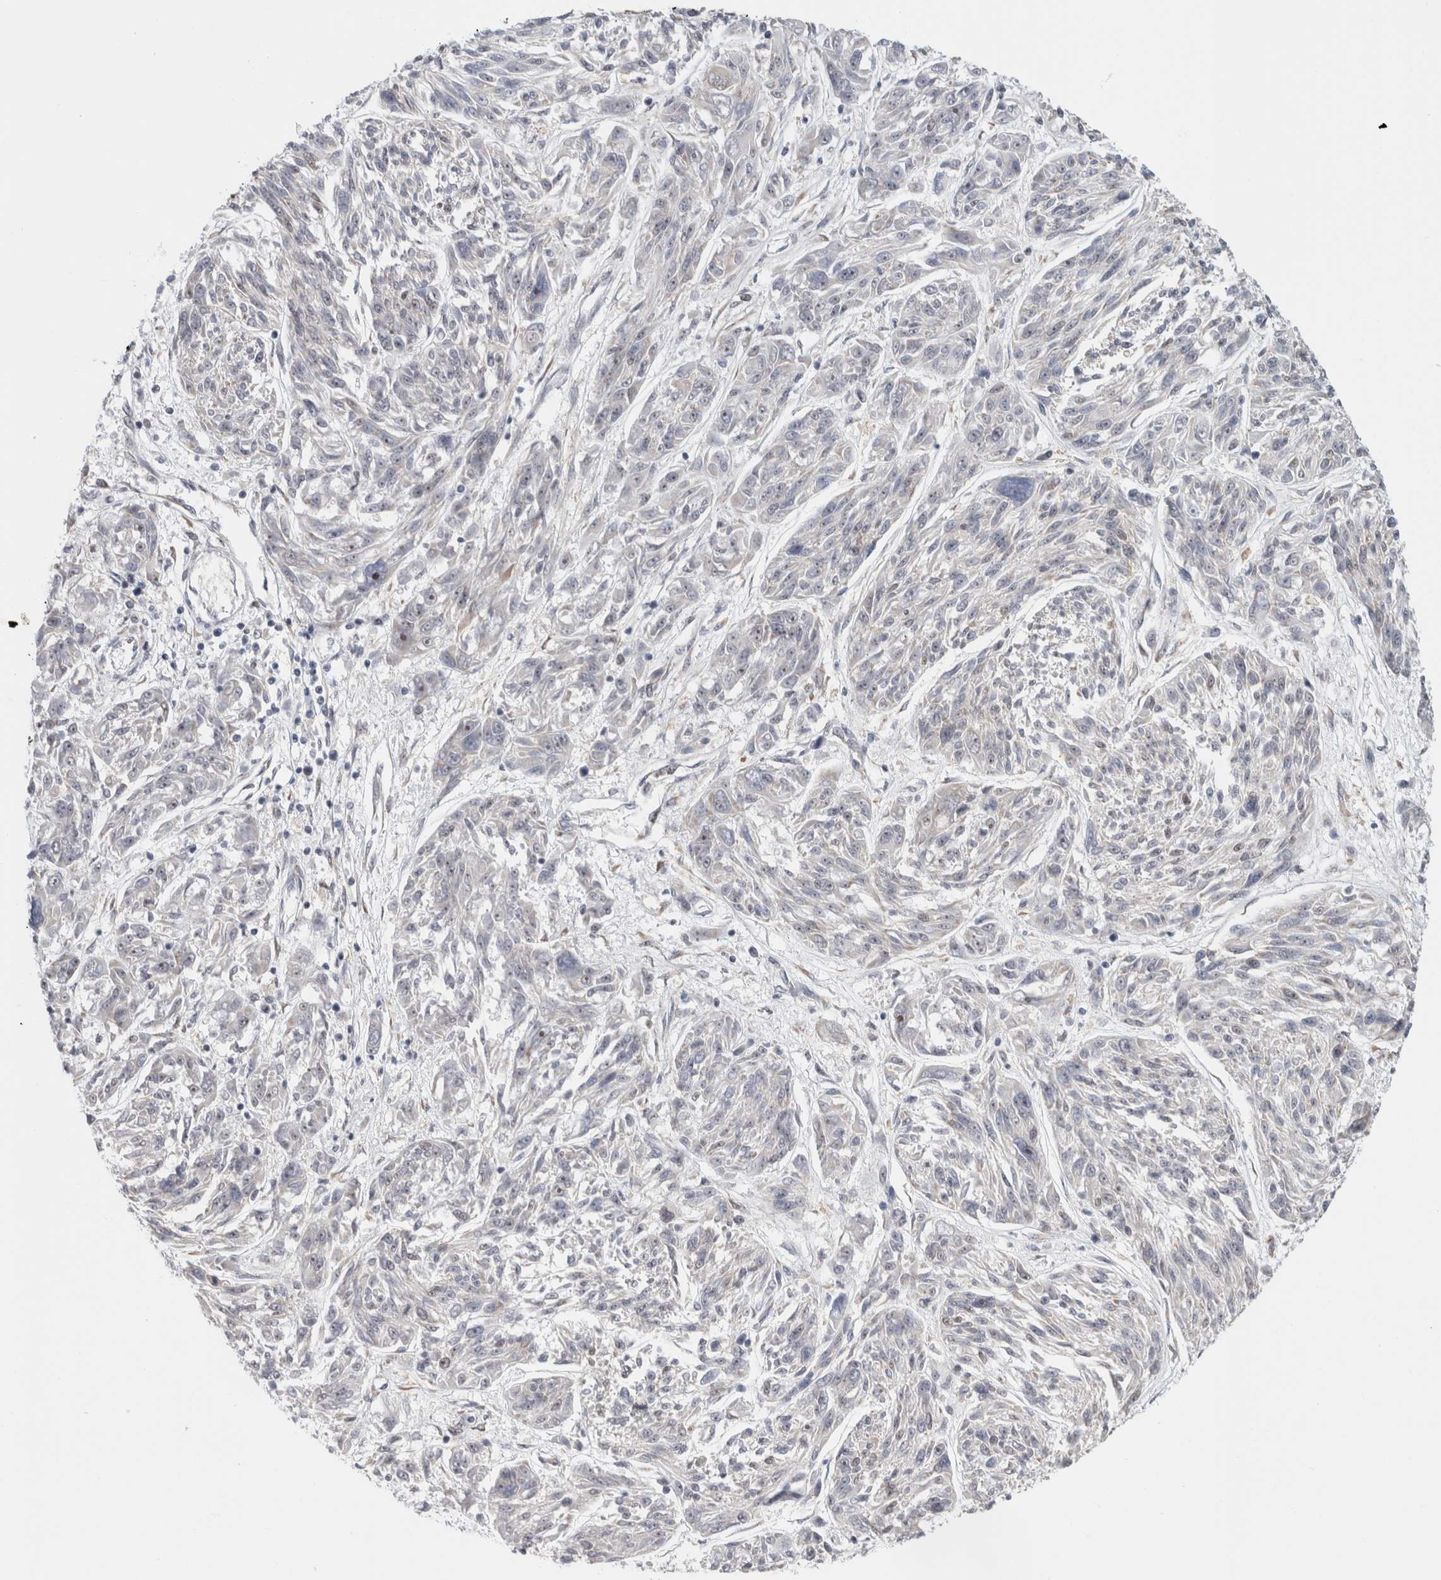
{"staining": {"intensity": "weak", "quantity": "<25%", "location": "nuclear"}, "tissue": "melanoma", "cell_type": "Tumor cells", "image_type": "cancer", "snomed": [{"axis": "morphology", "description": "Malignant melanoma, NOS"}, {"axis": "topography", "description": "Skin"}], "caption": "IHC photomicrograph of neoplastic tissue: human malignant melanoma stained with DAB (3,3'-diaminobenzidine) exhibits no significant protein staining in tumor cells.", "gene": "RBMX2", "patient": {"sex": "male", "age": 53}}